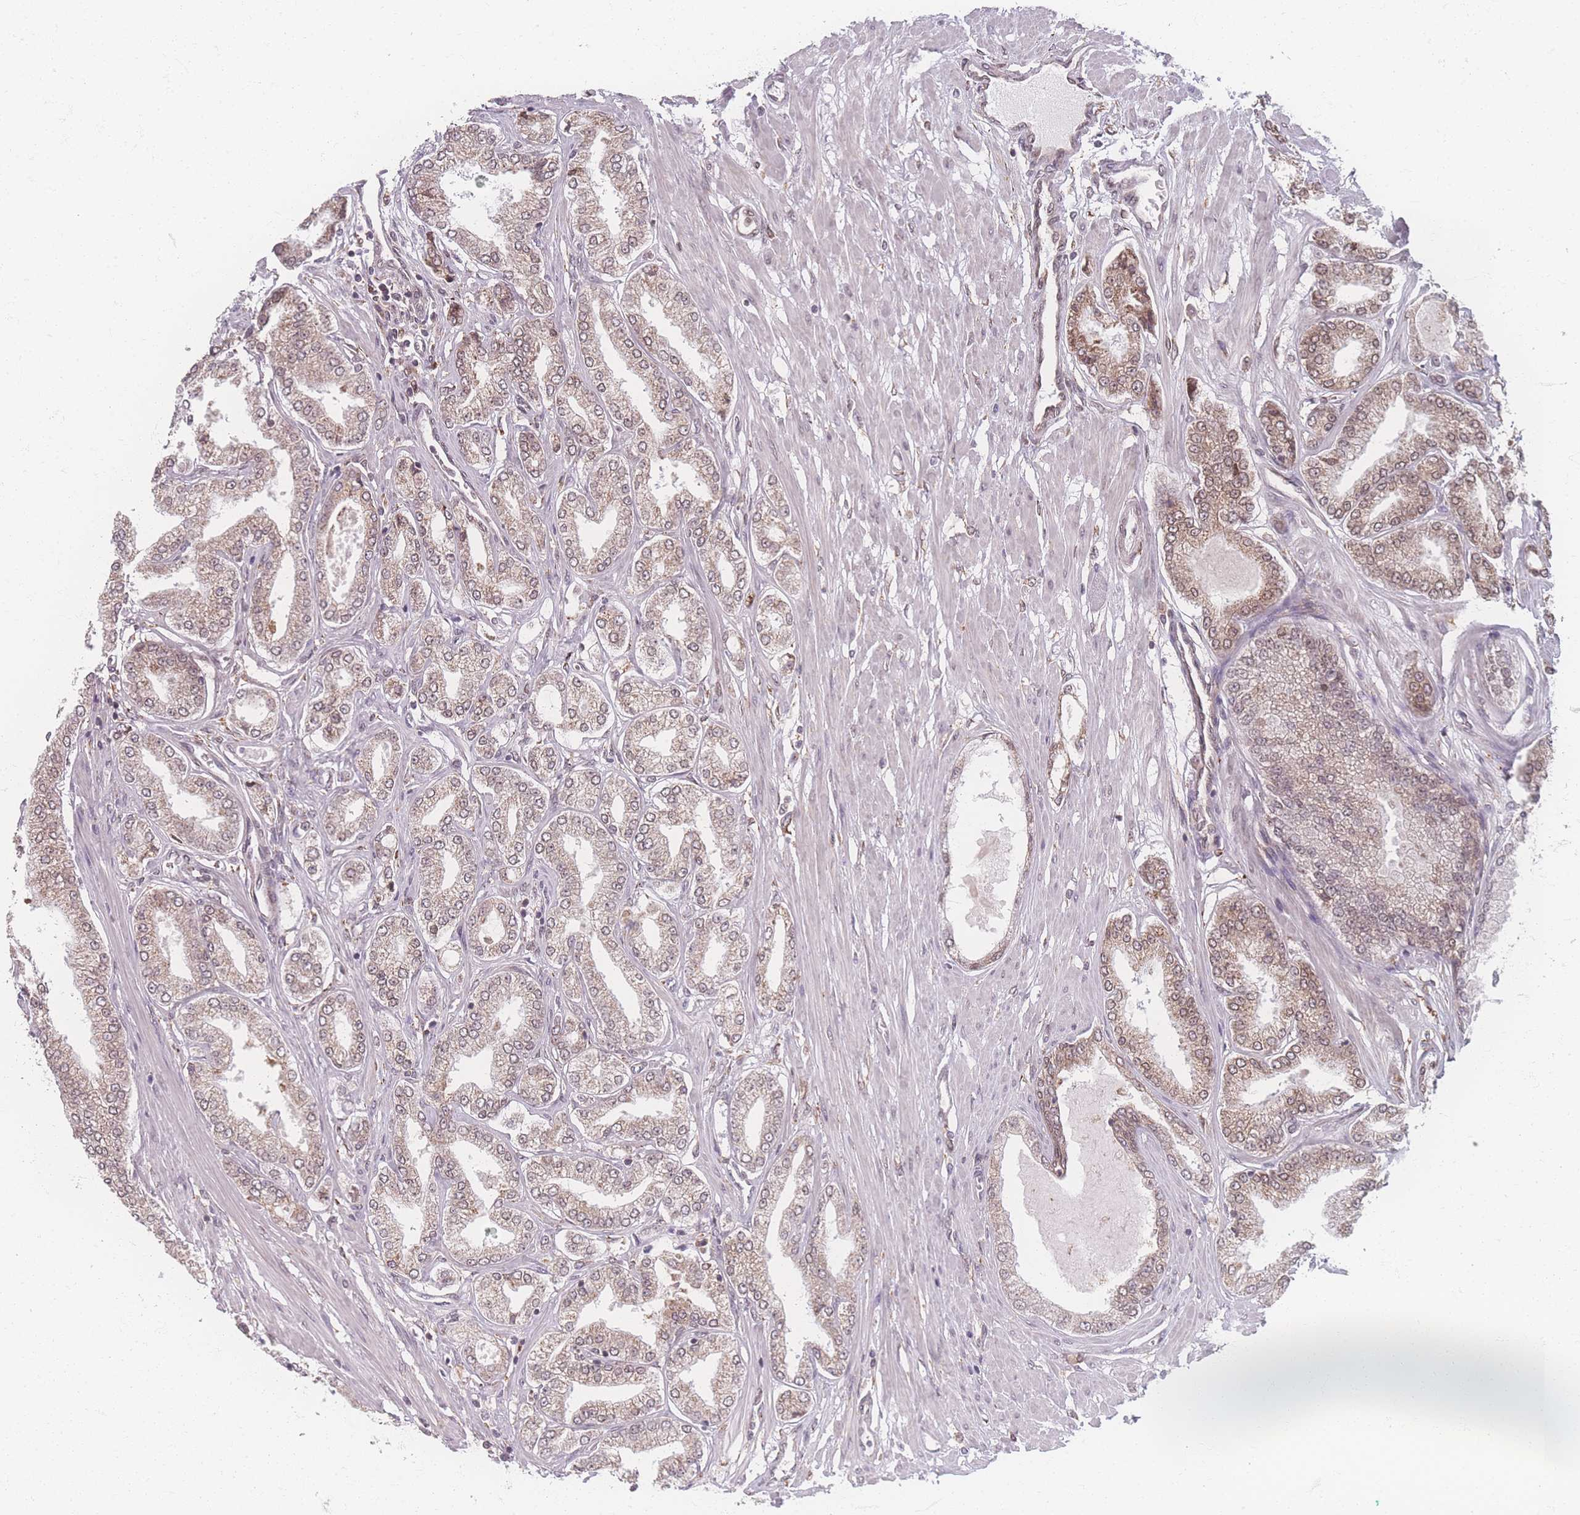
{"staining": {"intensity": "weak", "quantity": "<25%", "location": "cytoplasmic/membranous"}, "tissue": "prostate cancer", "cell_type": "Tumor cells", "image_type": "cancer", "snomed": [{"axis": "morphology", "description": "Adenocarcinoma, Low grade"}, {"axis": "topography", "description": "Prostate"}], "caption": "Immunohistochemical staining of human prostate cancer exhibits no significant positivity in tumor cells.", "gene": "ZC3H13", "patient": {"sex": "male", "age": 63}}